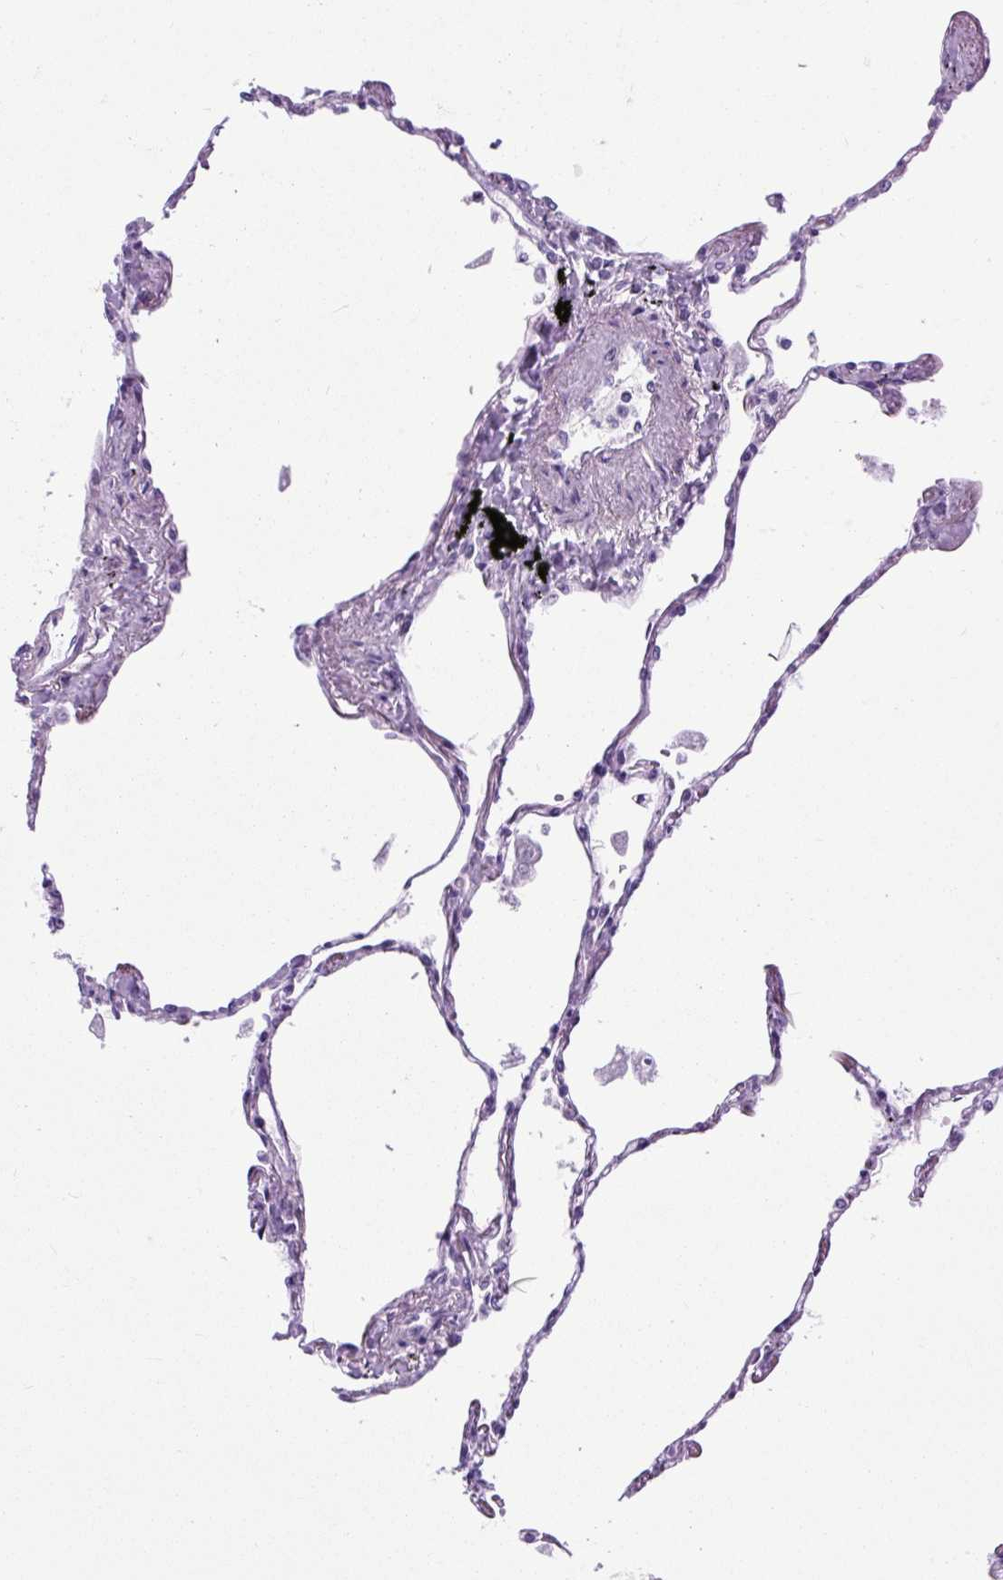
{"staining": {"intensity": "negative", "quantity": "none", "location": "none"}, "tissue": "lung", "cell_type": "Alveolar cells", "image_type": "normal", "snomed": [{"axis": "morphology", "description": "Normal tissue, NOS"}, {"axis": "topography", "description": "Lung"}], "caption": "A histopathology image of human lung is negative for staining in alveolar cells. Nuclei are stained in blue.", "gene": "DPP6", "patient": {"sex": "female", "age": 67}}